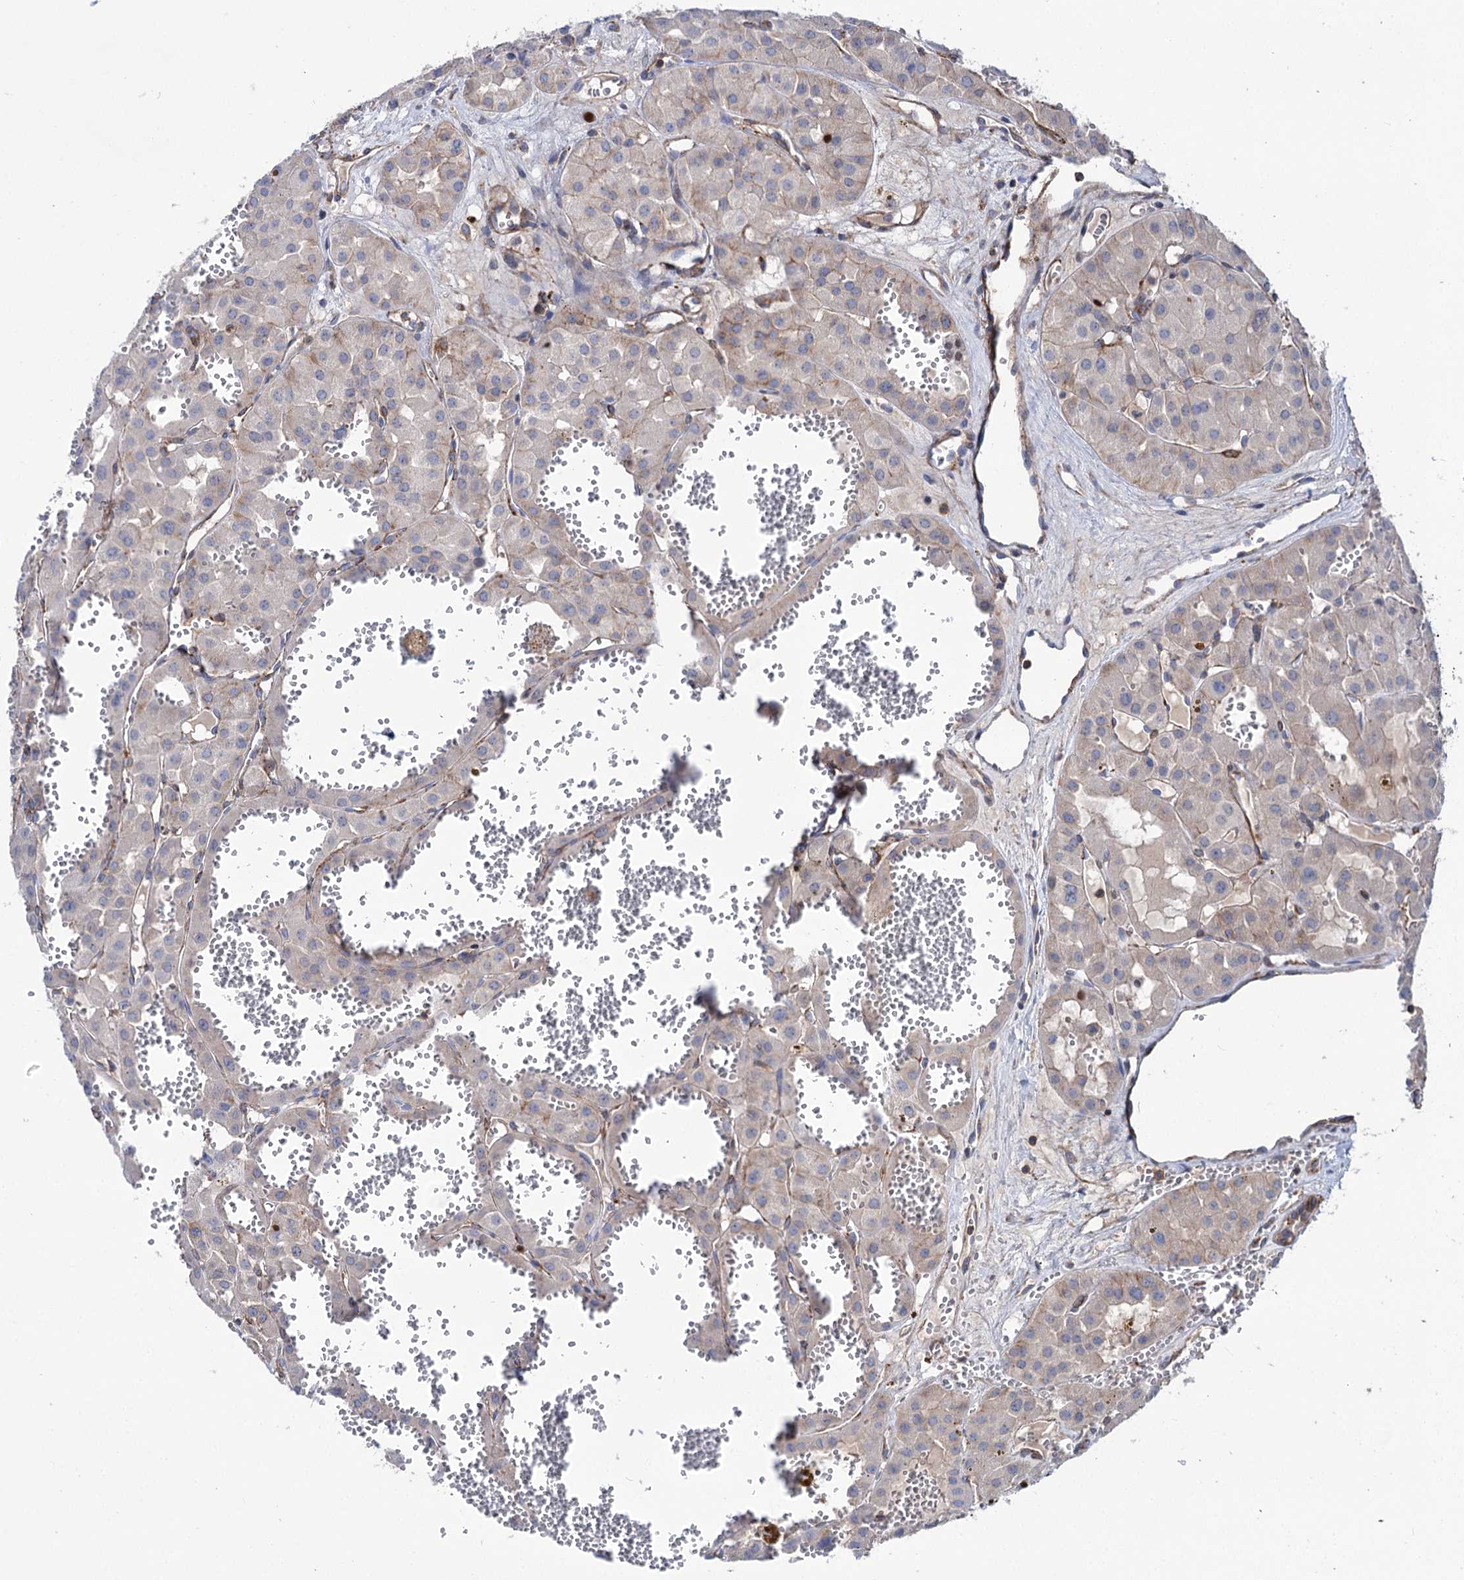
{"staining": {"intensity": "negative", "quantity": "none", "location": "none"}, "tissue": "renal cancer", "cell_type": "Tumor cells", "image_type": "cancer", "snomed": [{"axis": "morphology", "description": "Carcinoma, NOS"}, {"axis": "topography", "description": "Kidney"}], "caption": "Immunohistochemical staining of renal cancer (carcinoma) exhibits no significant positivity in tumor cells. (DAB immunohistochemistry with hematoxylin counter stain).", "gene": "DEF6", "patient": {"sex": "female", "age": 75}}